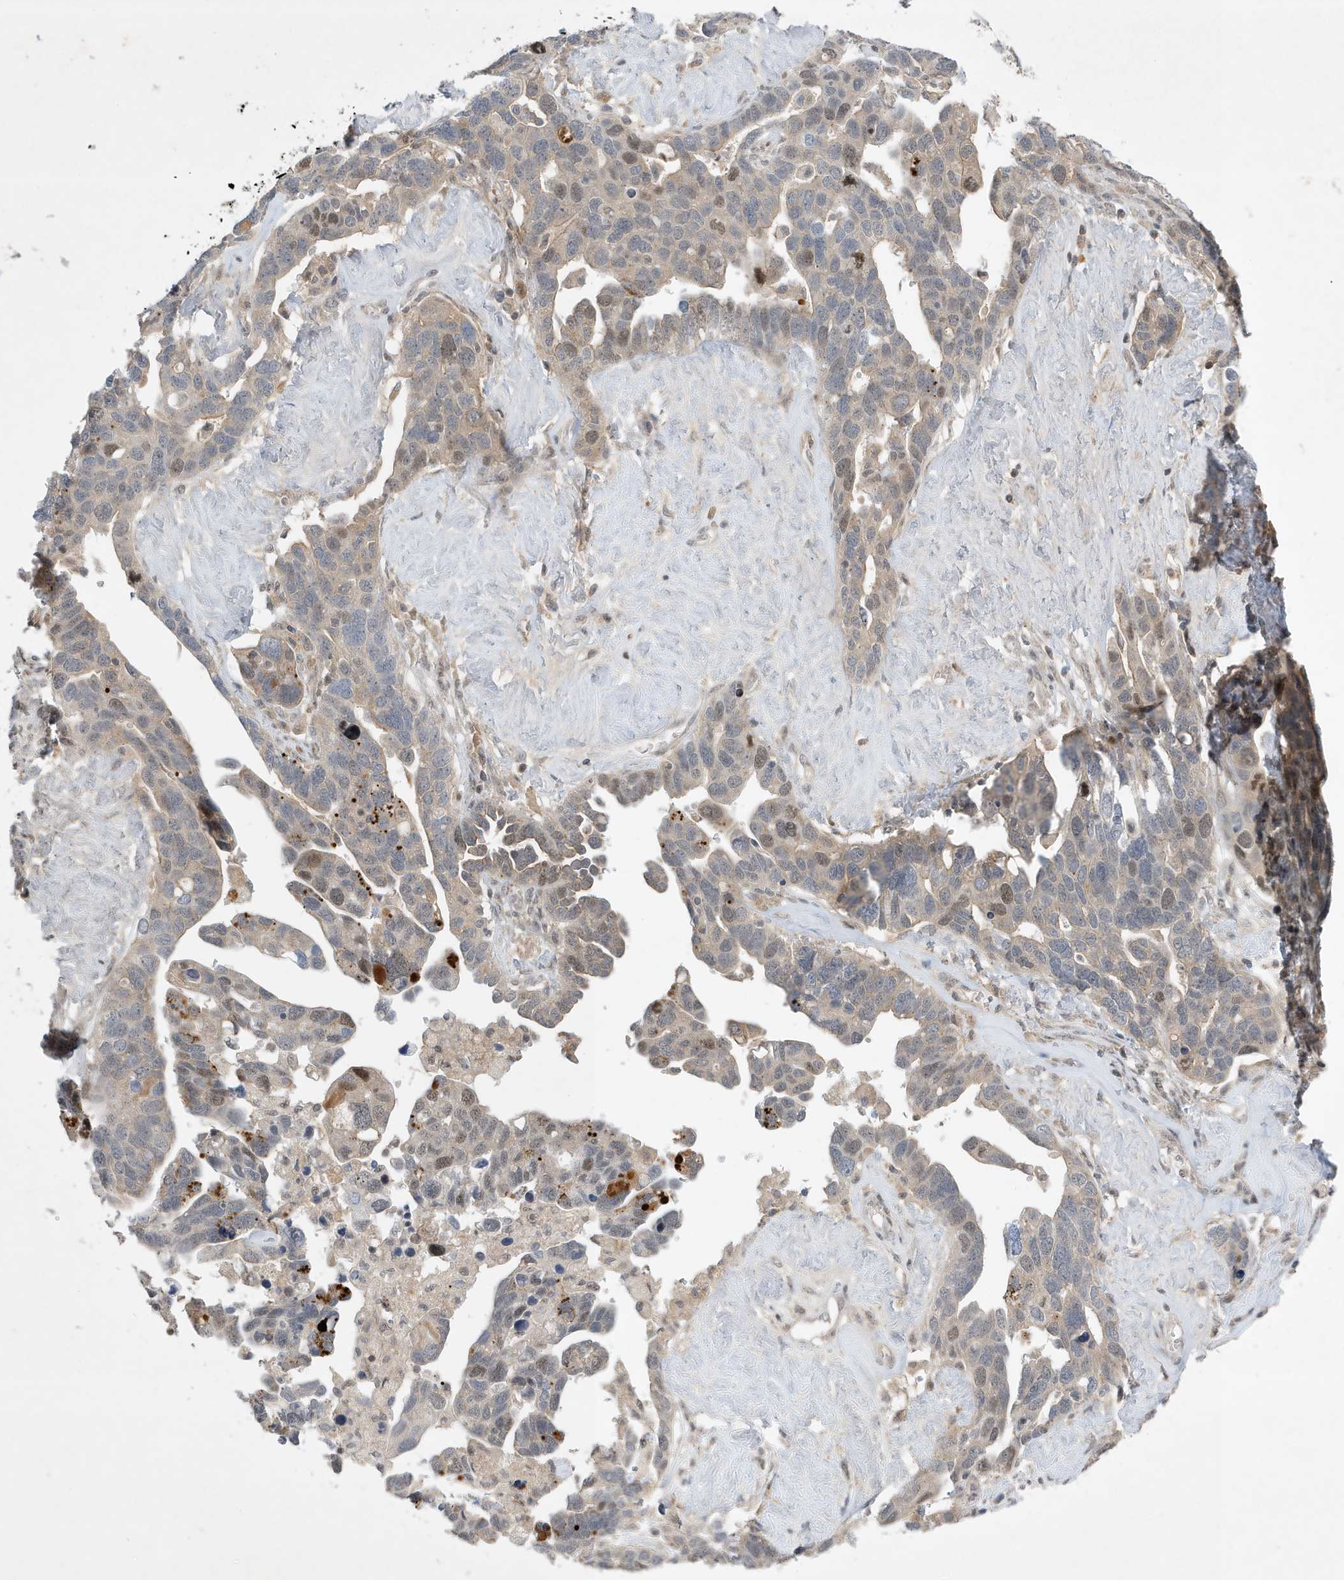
{"staining": {"intensity": "moderate", "quantity": "<25%", "location": "nuclear"}, "tissue": "ovarian cancer", "cell_type": "Tumor cells", "image_type": "cancer", "snomed": [{"axis": "morphology", "description": "Cystadenocarcinoma, serous, NOS"}, {"axis": "topography", "description": "Ovary"}], "caption": "Approximately <25% of tumor cells in human serous cystadenocarcinoma (ovarian) demonstrate moderate nuclear protein expression as visualized by brown immunohistochemical staining.", "gene": "MAST3", "patient": {"sex": "female", "age": 54}}